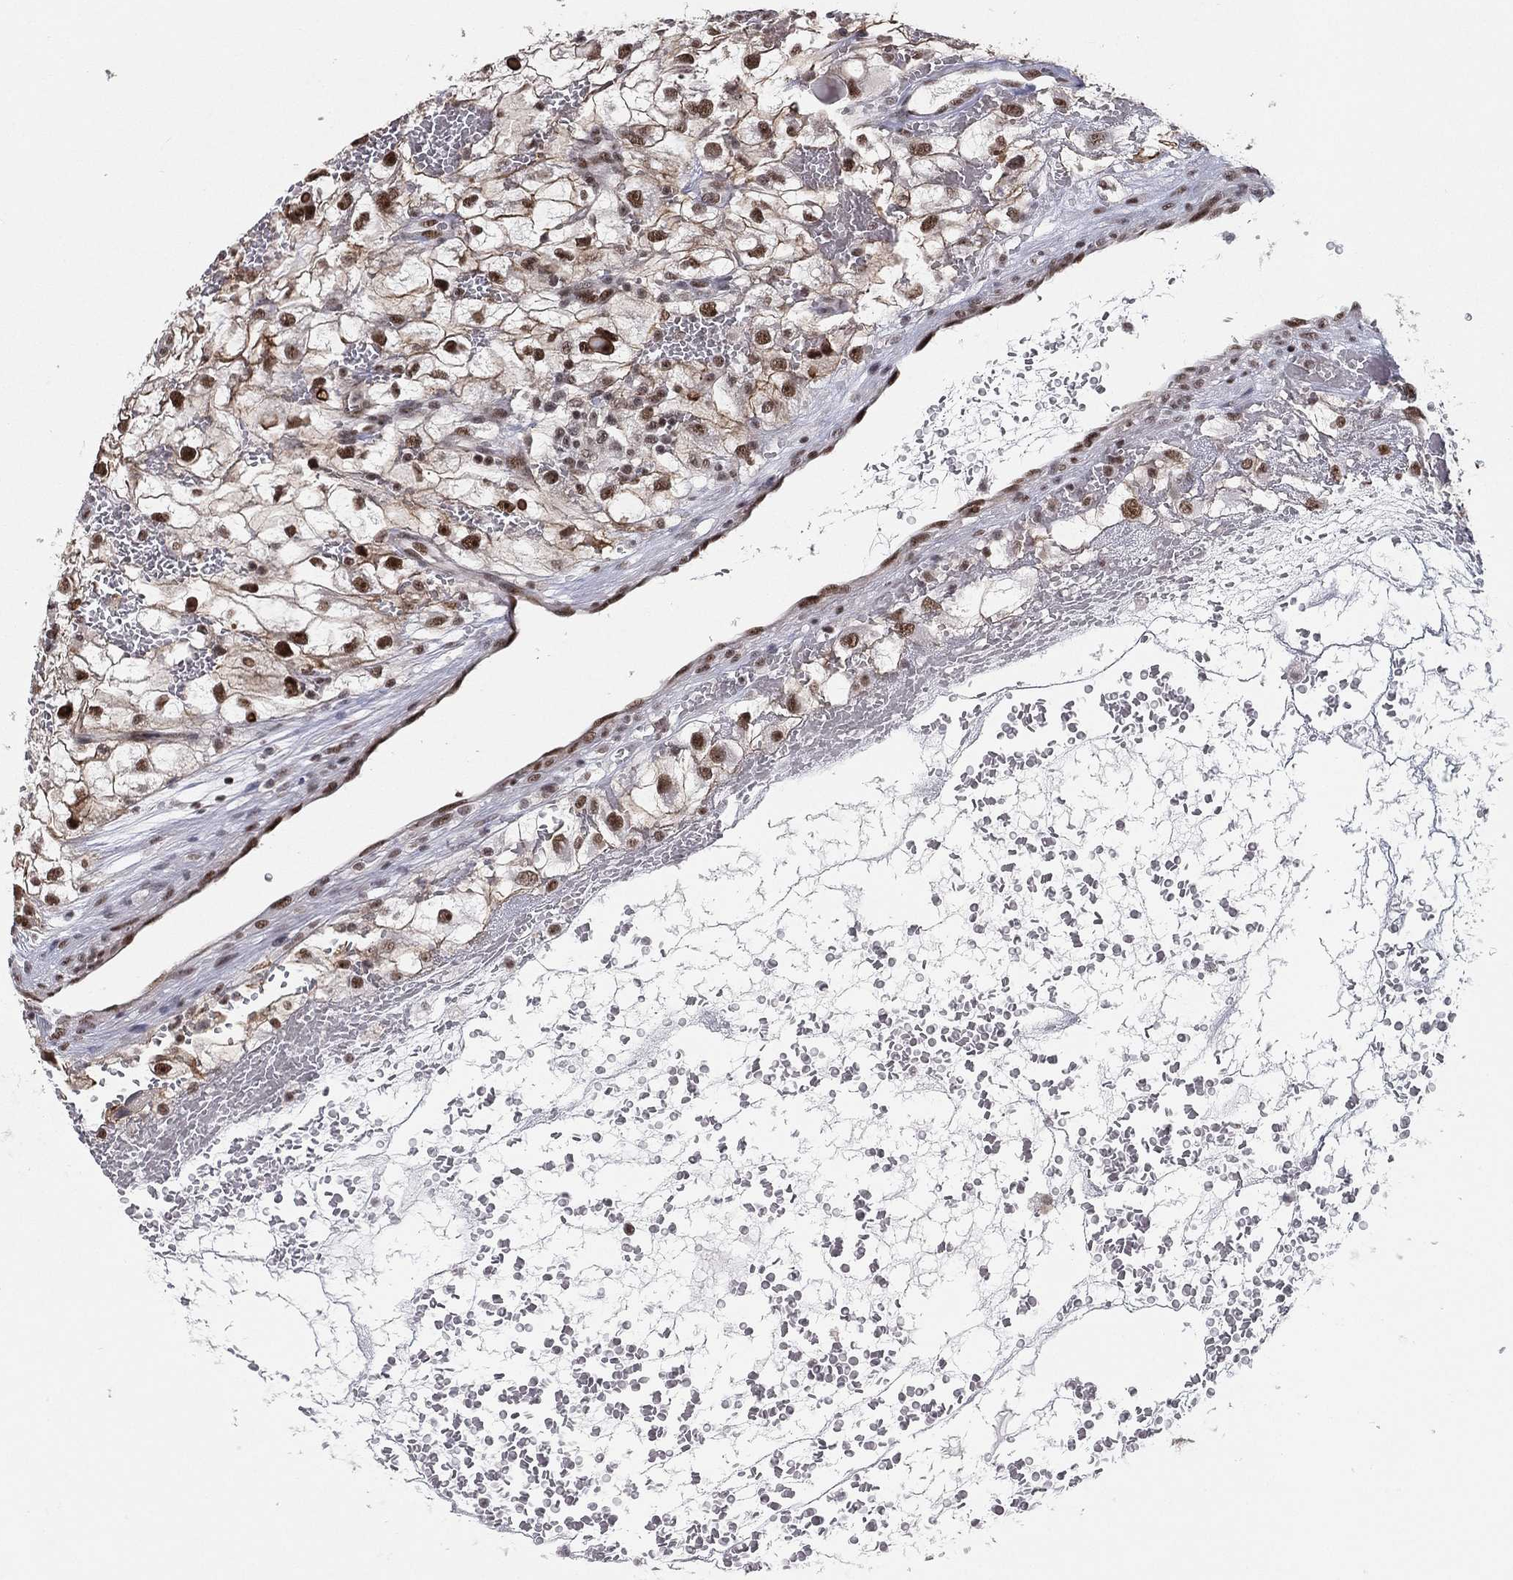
{"staining": {"intensity": "strong", "quantity": "25%-75%", "location": "nuclear"}, "tissue": "renal cancer", "cell_type": "Tumor cells", "image_type": "cancer", "snomed": [{"axis": "morphology", "description": "Adenocarcinoma, NOS"}, {"axis": "topography", "description": "Kidney"}], "caption": "Renal adenocarcinoma tissue displays strong nuclear staining in about 25%-75% of tumor cells, visualized by immunohistochemistry. Nuclei are stained in blue.", "gene": "GPALPP1", "patient": {"sex": "male", "age": 59}}